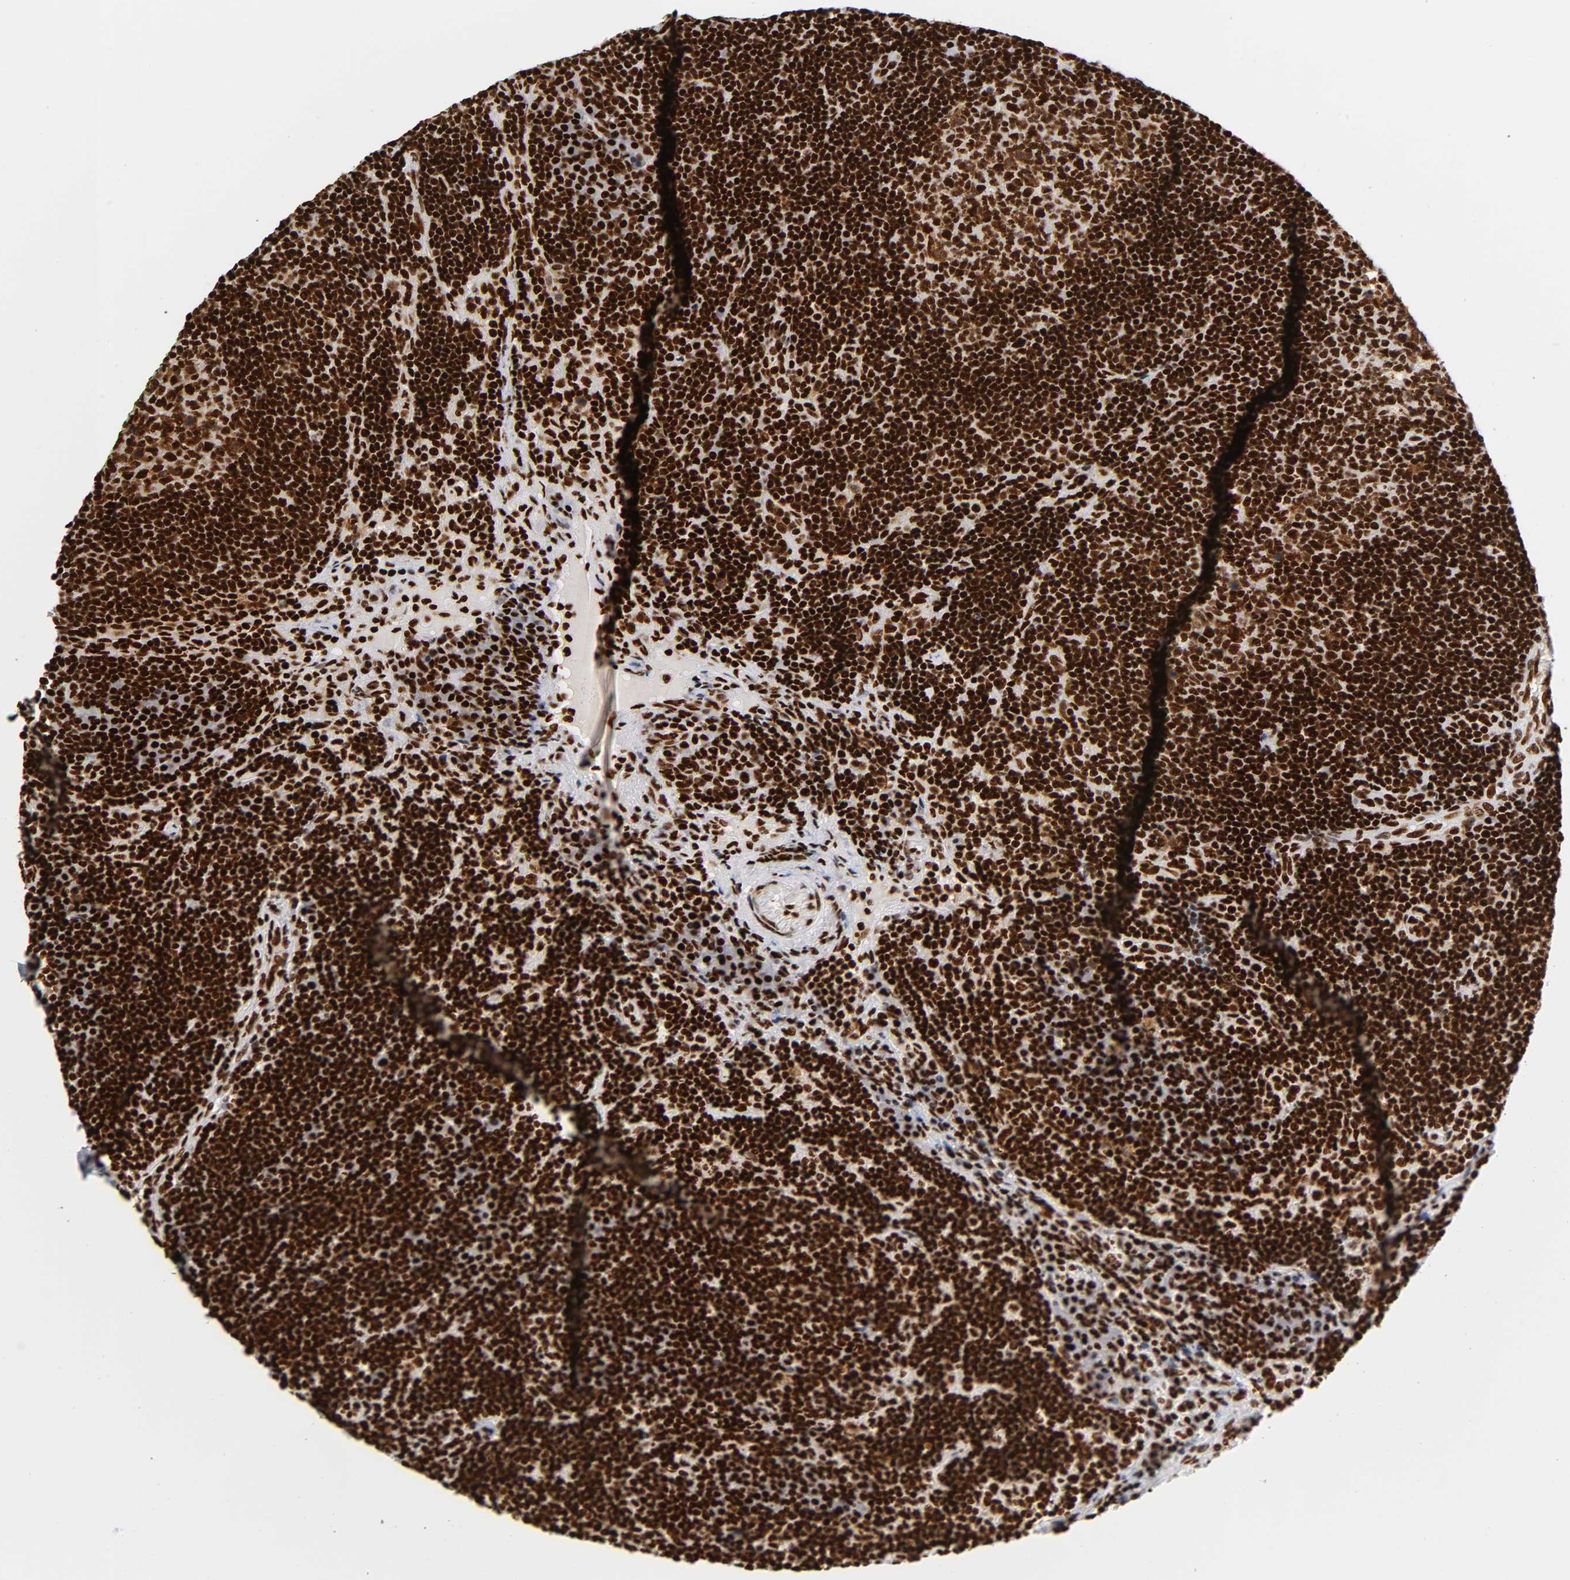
{"staining": {"intensity": "strong", "quantity": ">75%", "location": "nuclear"}, "tissue": "lymph node", "cell_type": "Germinal center cells", "image_type": "normal", "snomed": [{"axis": "morphology", "description": "Normal tissue, NOS"}, {"axis": "morphology", "description": "Squamous cell carcinoma, metastatic, NOS"}, {"axis": "topography", "description": "Lymph node"}], "caption": "Benign lymph node exhibits strong nuclear expression in about >75% of germinal center cells.", "gene": "XRCC6", "patient": {"sex": "female", "age": 53}}